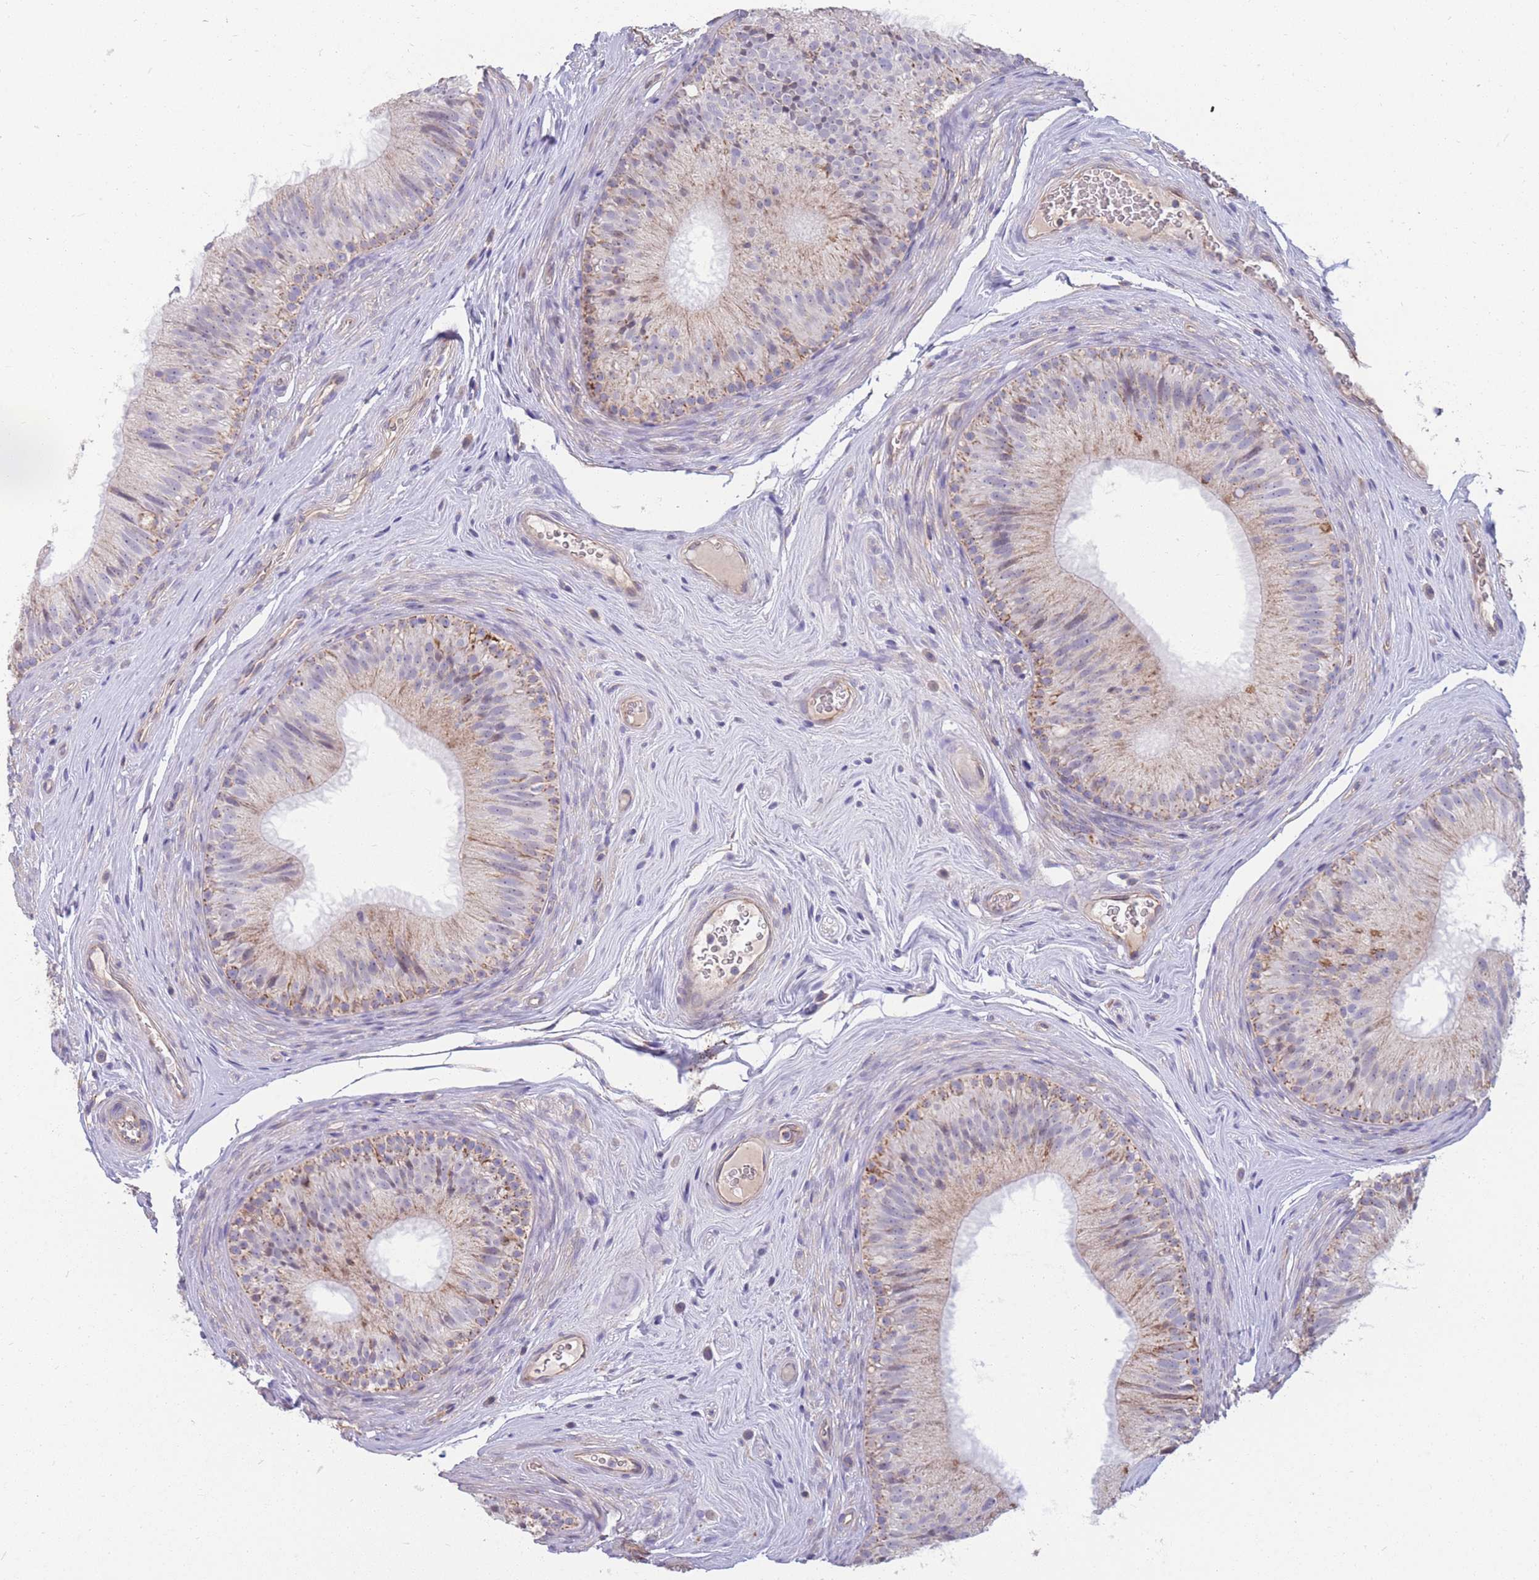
{"staining": {"intensity": "weak", "quantity": "25%-75%", "location": "cytoplasmic/membranous"}, "tissue": "epididymis", "cell_type": "Glandular cells", "image_type": "normal", "snomed": [{"axis": "morphology", "description": "Normal tissue, NOS"}, {"axis": "topography", "description": "Epididymis"}], "caption": "Immunohistochemistry (IHC) photomicrograph of normal epididymis: human epididymis stained using immunohistochemistry displays low levels of weak protein expression localized specifically in the cytoplasmic/membranous of glandular cells, appearing as a cytoplasmic/membranous brown color.", "gene": "MRPS9", "patient": {"sex": "male", "age": 34}}